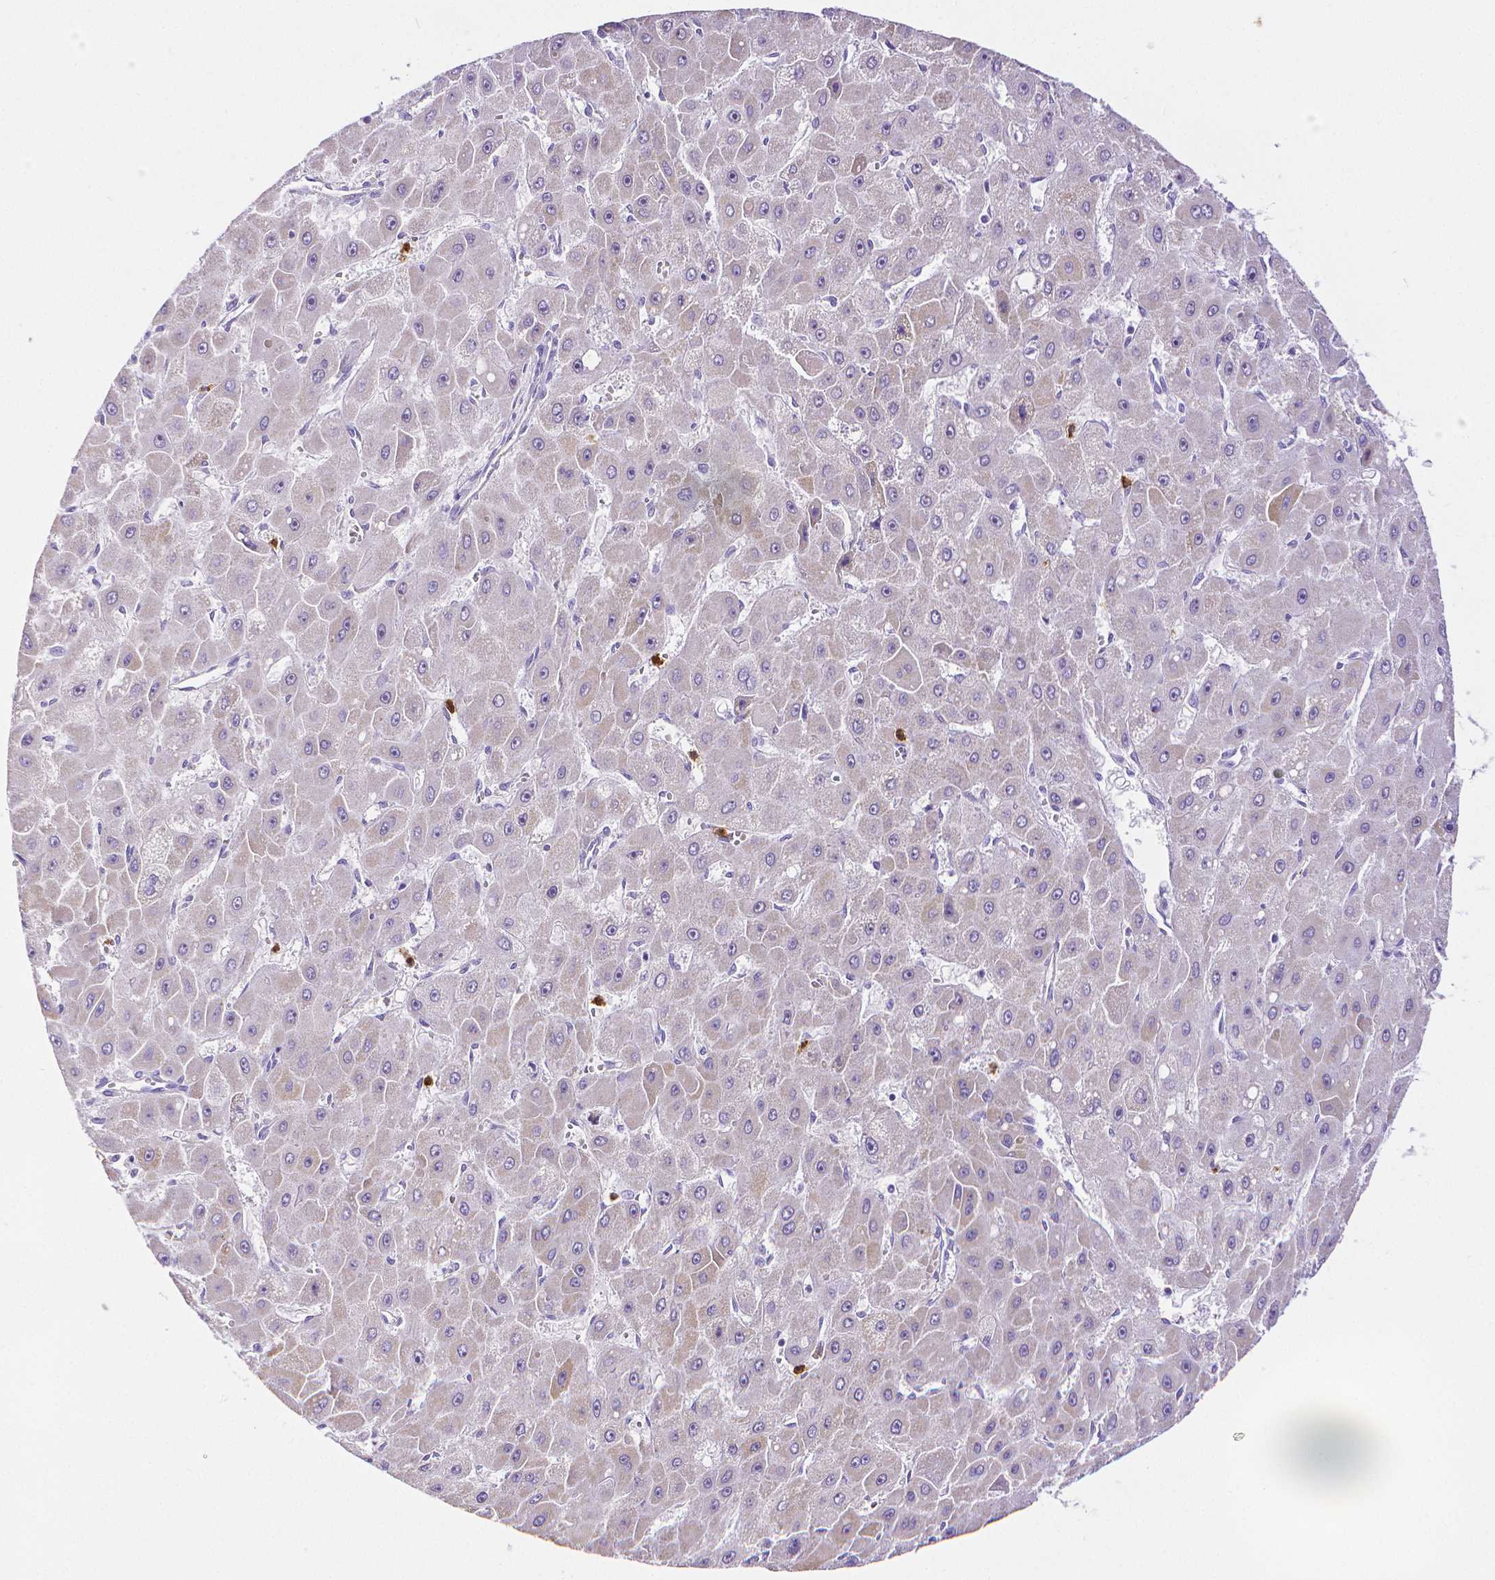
{"staining": {"intensity": "weak", "quantity": "25%-75%", "location": "cytoplasmic/membranous"}, "tissue": "liver cancer", "cell_type": "Tumor cells", "image_type": "cancer", "snomed": [{"axis": "morphology", "description": "Carcinoma, Hepatocellular, NOS"}, {"axis": "topography", "description": "Liver"}], "caption": "DAB (3,3'-diaminobenzidine) immunohistochemical staining of human liver cancer (hepatocellular carcinoma) reveals weak cytoplasmic/membranous protein positivity in about 25%-75% of tumor cells.", "gene": "MMP9", "patient": {"sex": "female", "age": 25}}